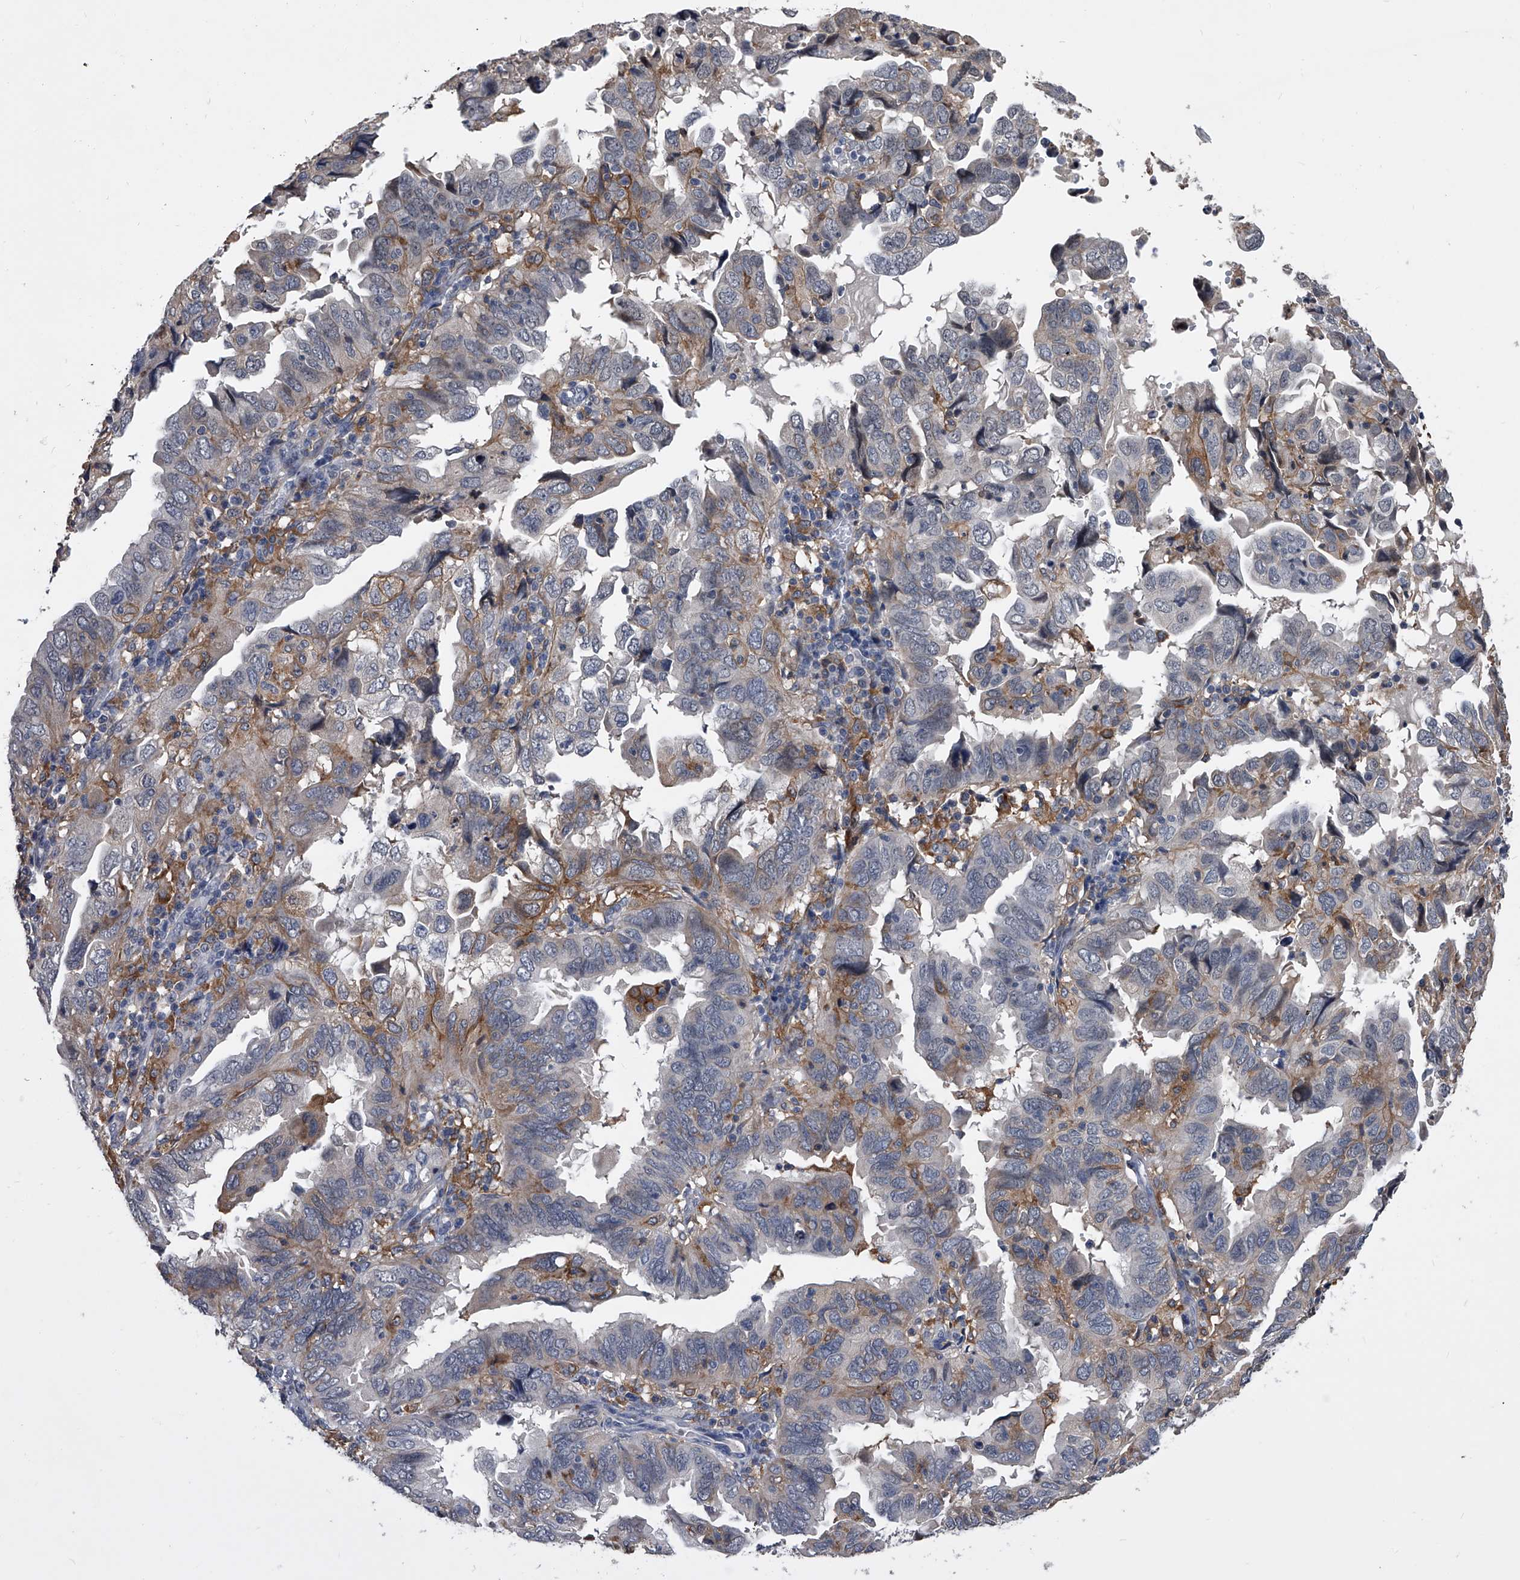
{"staining": {"intensity": "negative", "quantity": "none", "location": "none"}, "tissue": "endometrial cancer", "cell_type": "Tumor cells", "image_type": "cancer", "snomed": [{"axis": "morphology", "description": "Adenocarcinoma, NOS"}, {"axis": "topography", "description": "Uterus"}], "caption": "High magnification brightfield microscopy of adenocarcinoma (endometrial) stained with DAB (brown) and counterstained with hematoxylin (blue): tumor cells show no significant staining.", "gene": "MAP4K3", "patient": {"sex": "female", "age": 77}}